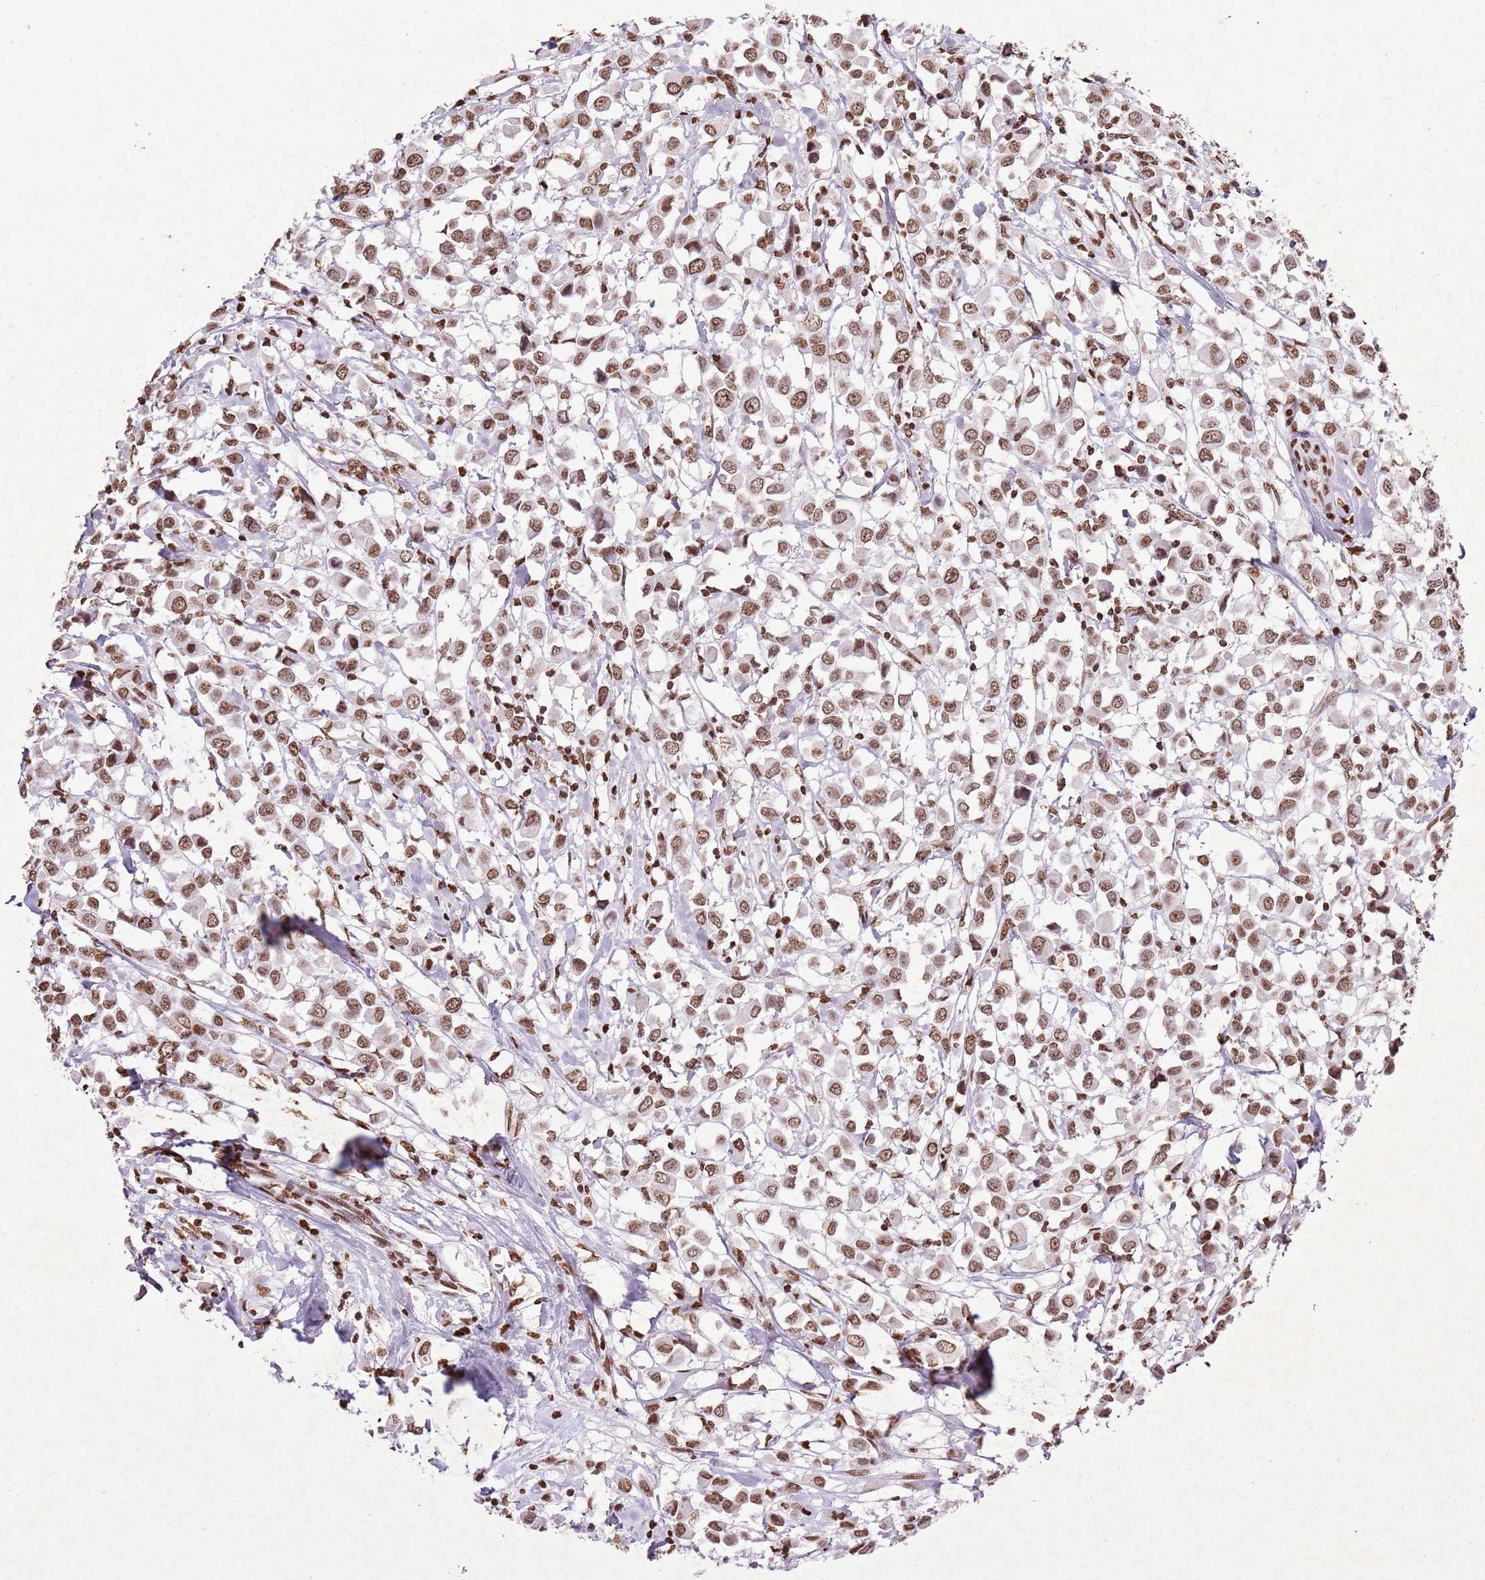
{"staining": {"intensity": "moderate", "quantity": ">75%", "location": "nuclear"}, "tissue": "breast cancer", "cell_type": "Tumor cells", "image_type": "cancer", "snomed": [{"axis": "morphology", "description": "Duct carcinoma"}, {"axis": "topography", "description": "Breast"}], "caption": "This is a histology image of immunohistochemistry staining of invasive ductal carcinoma (breast), which shows moderate positivity in the nuclear of tumor cells.", "gene": "BMAL1", "patient": {"sex": "female", "age": 61}}